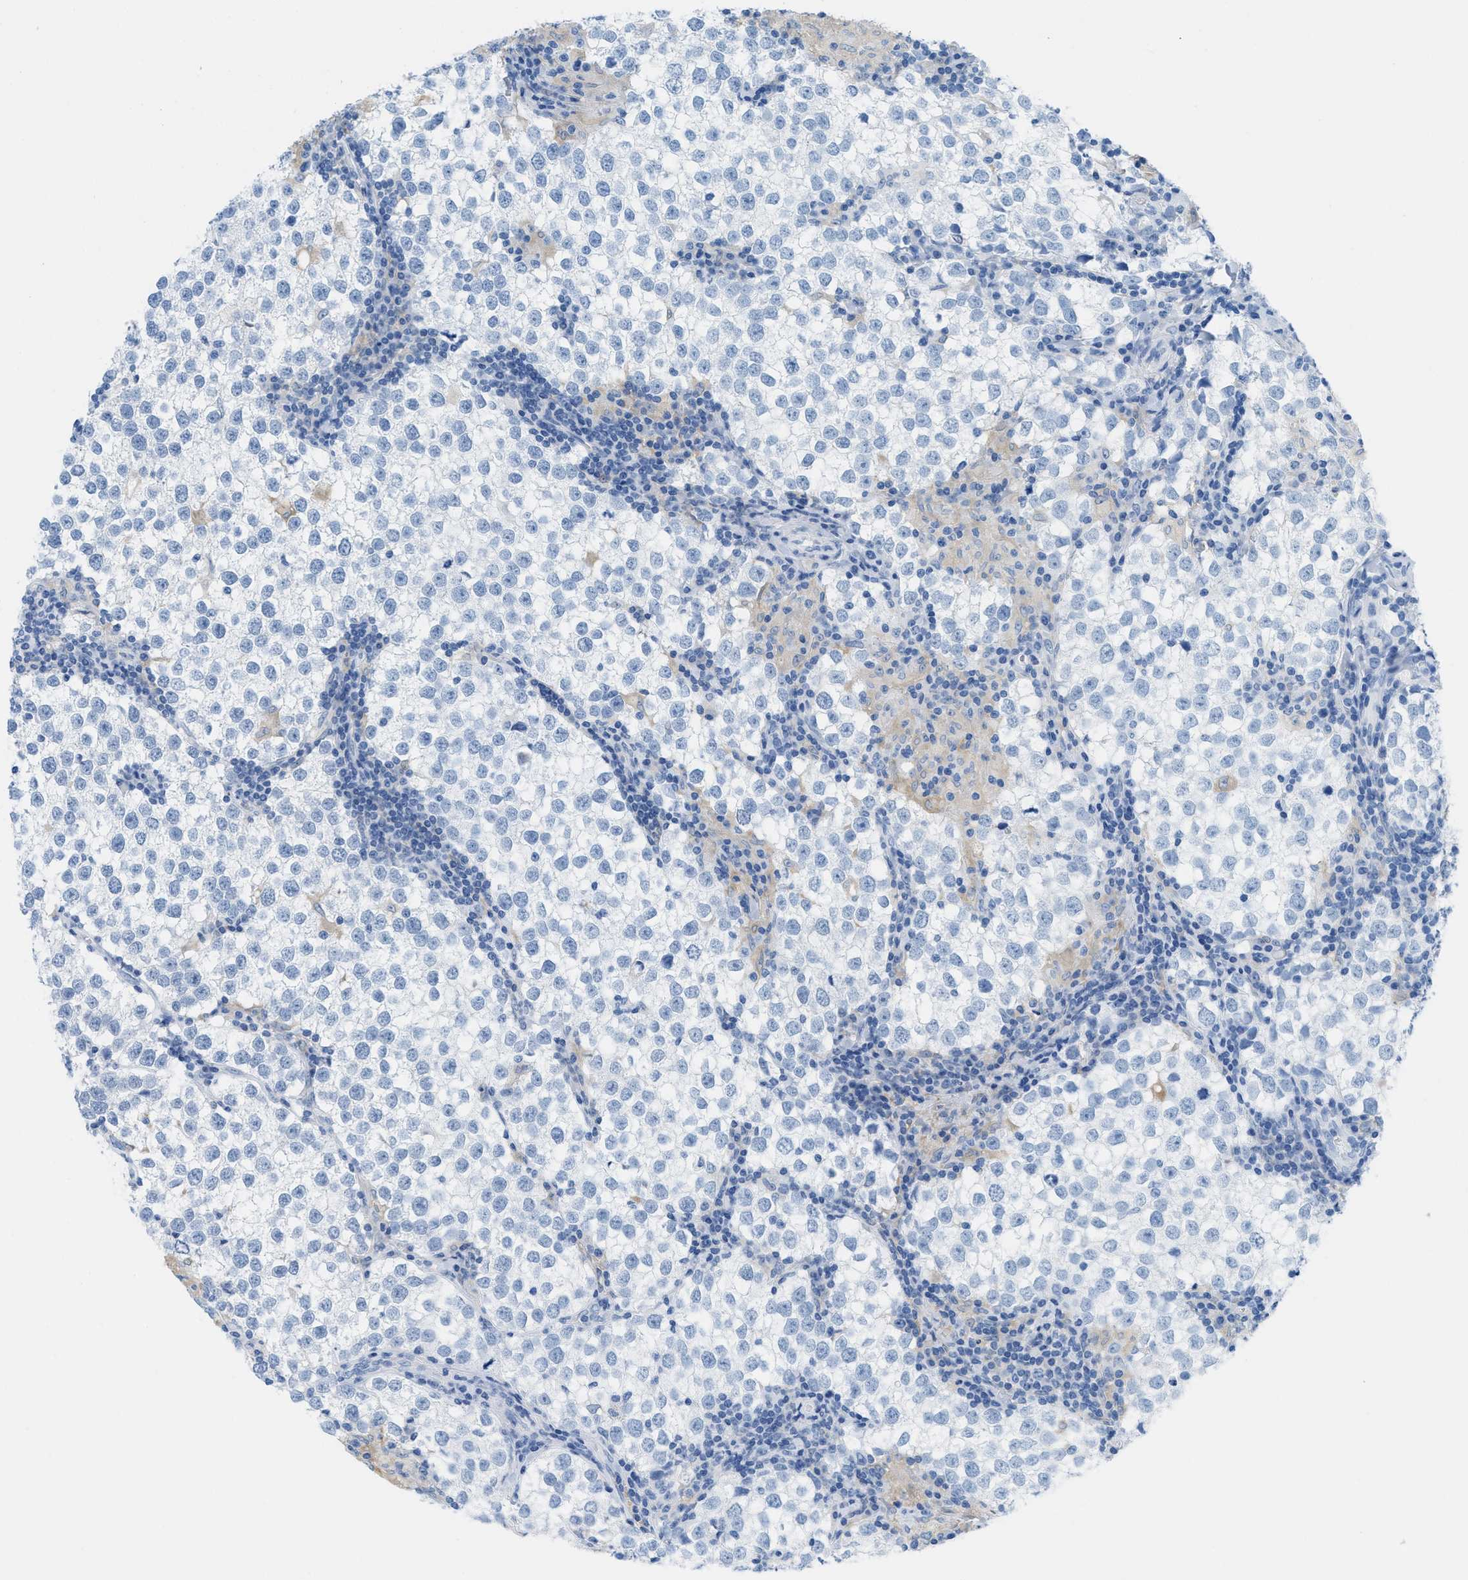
{"staining": {"intensity": "negative", "quantity": "none", "location": "none"}, "tissue": "testis cancer", "cell_type": "Tumor cells", "image_type": "cancer", "snomed": [{"axis": "morphology", "description": "Seminoma, NOS"}, {"axis": "morphology", "description": "Carcinoma, Embryonal, NOS"}, {"axis": "topography", "description": "Testis"}], "caption": "The histopathology image reveals no significant positivity in tumor cells of testis cancer (embryonal carcinoma).", "gene": "ASGR1", "patient": {"sex": "male", "age": 36}}